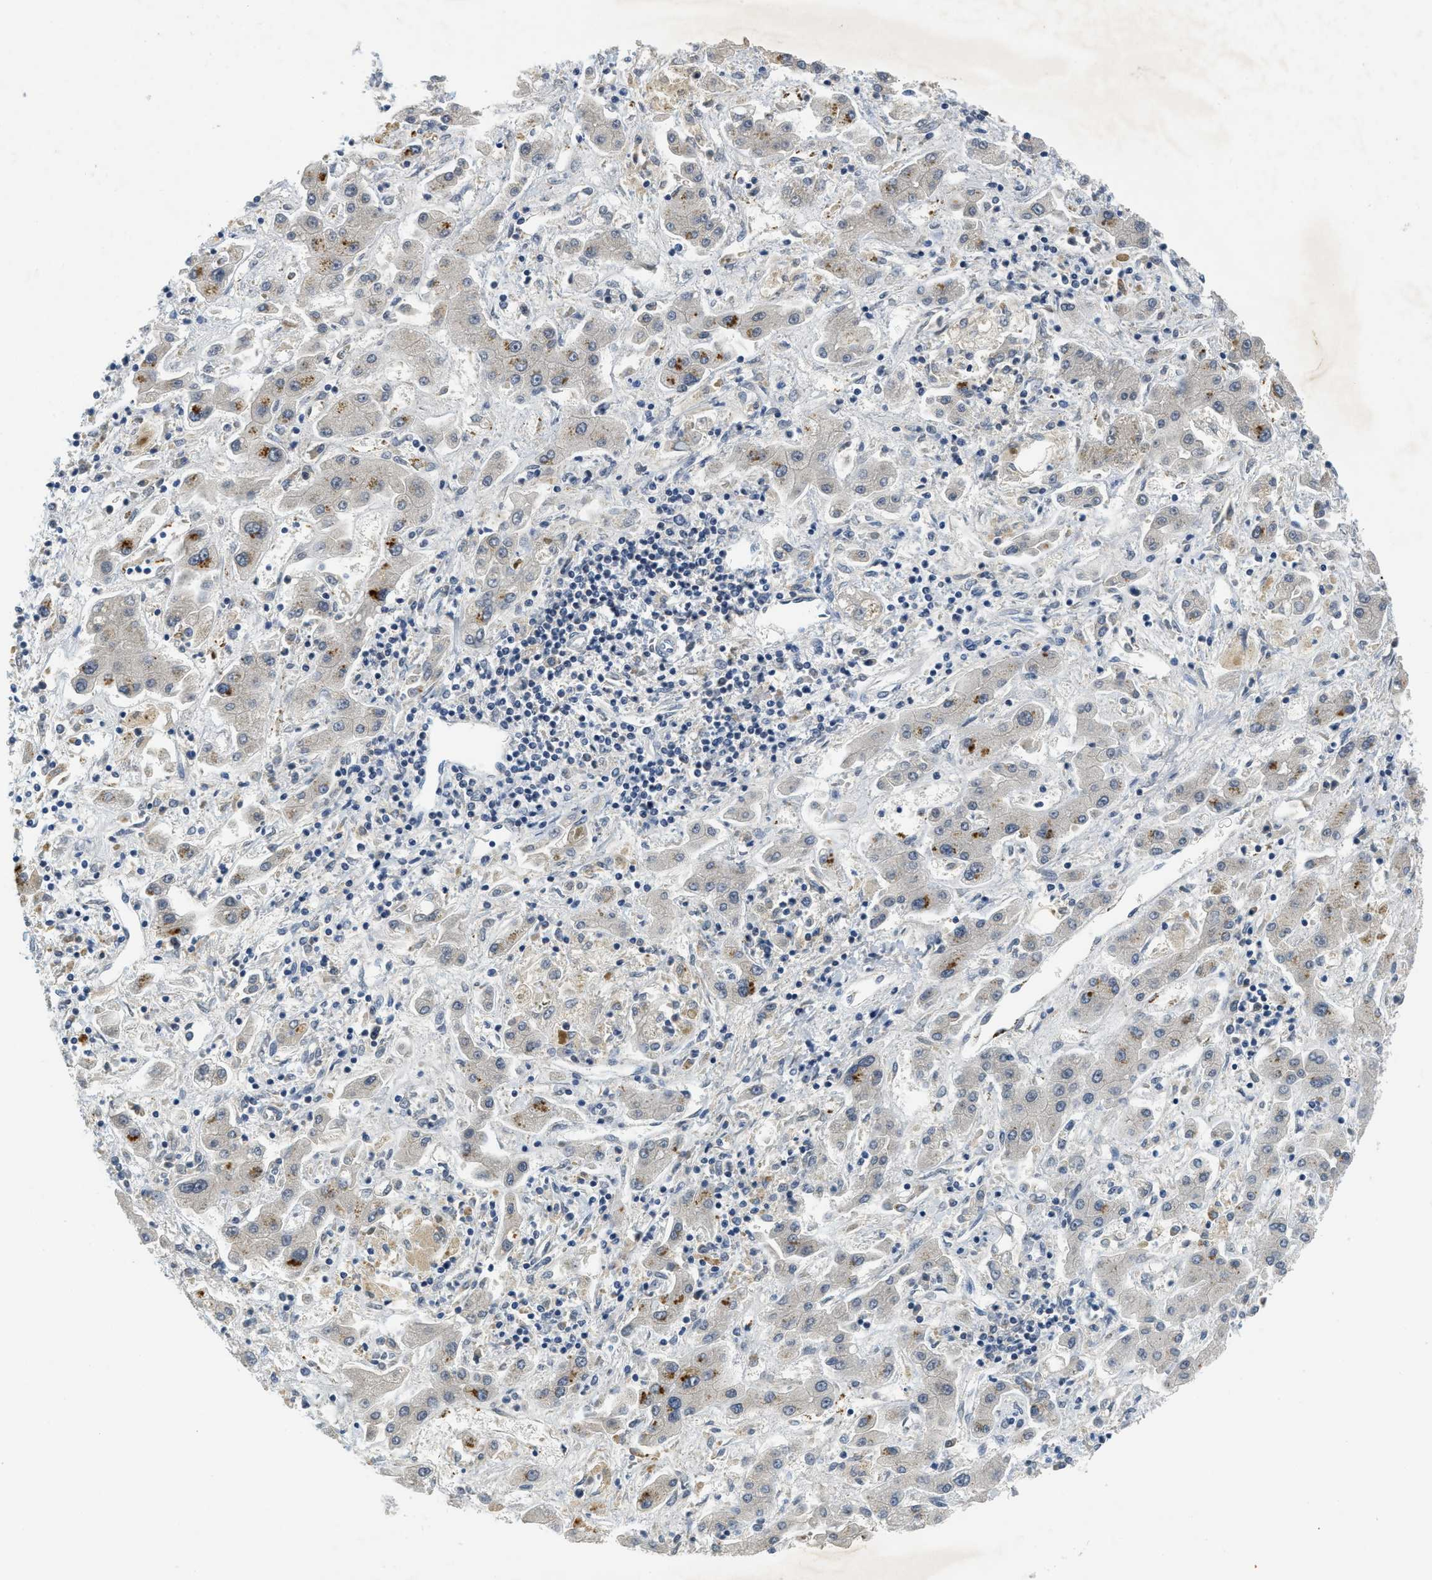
{"staining": {"intensity": "negative", "quantity": "none", "location": "none"}, "tissue": "liver cancer", "cell_type": "Tumor cells", "image_type": "cancer", "snomed": [{"axis": "morphology", "description": "Cholangiocarcinoma"}, {"axis": "topography", "description": "Liver"}], "caption": "There is no significant staining in tumor cells of cholangiocarcinoma (liver).", "gene": "MZF1", "patient": {"sex": "male", "age": 50}}